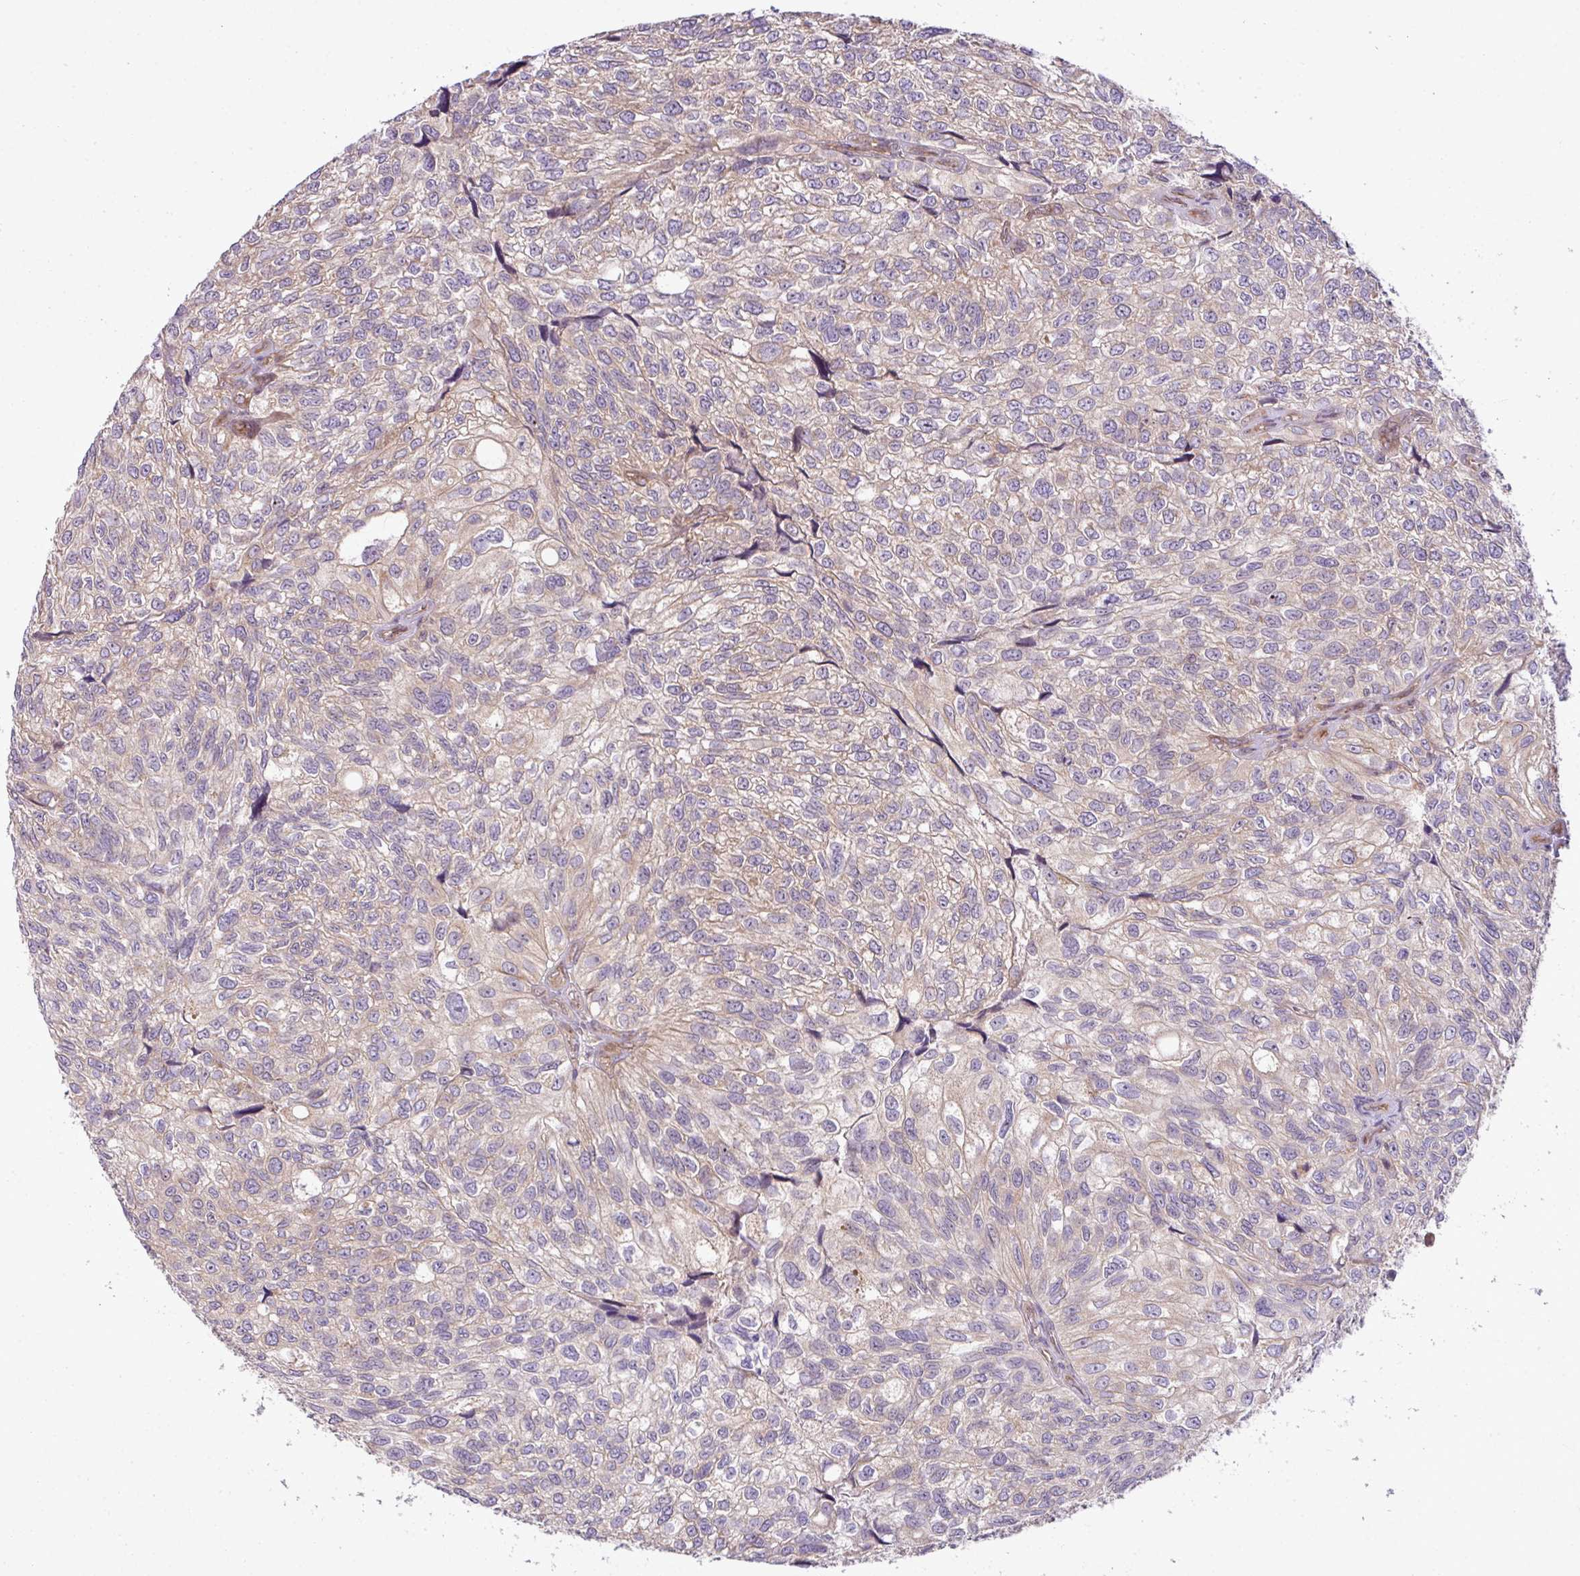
{"staining": {"intensity": "weak", "quantity": "<25%", "location": "cytoplasmic/membranous"}, "tissue": "urothelial cancer", "cell_type": "Tumor cells", "image_type": "cancer", "snomed": [{"axis": "morphology", "description": "Urothelial carcinoma, NOS"}, {"axis": "topography", "description": "Urinary bladder"}], "caption": "Tumor cells show no significant expression in transitional cell carcinoma. Nuclei are stained in blue.", "gene": "COX18", "patient": {"sex": "male", "age": 87}}